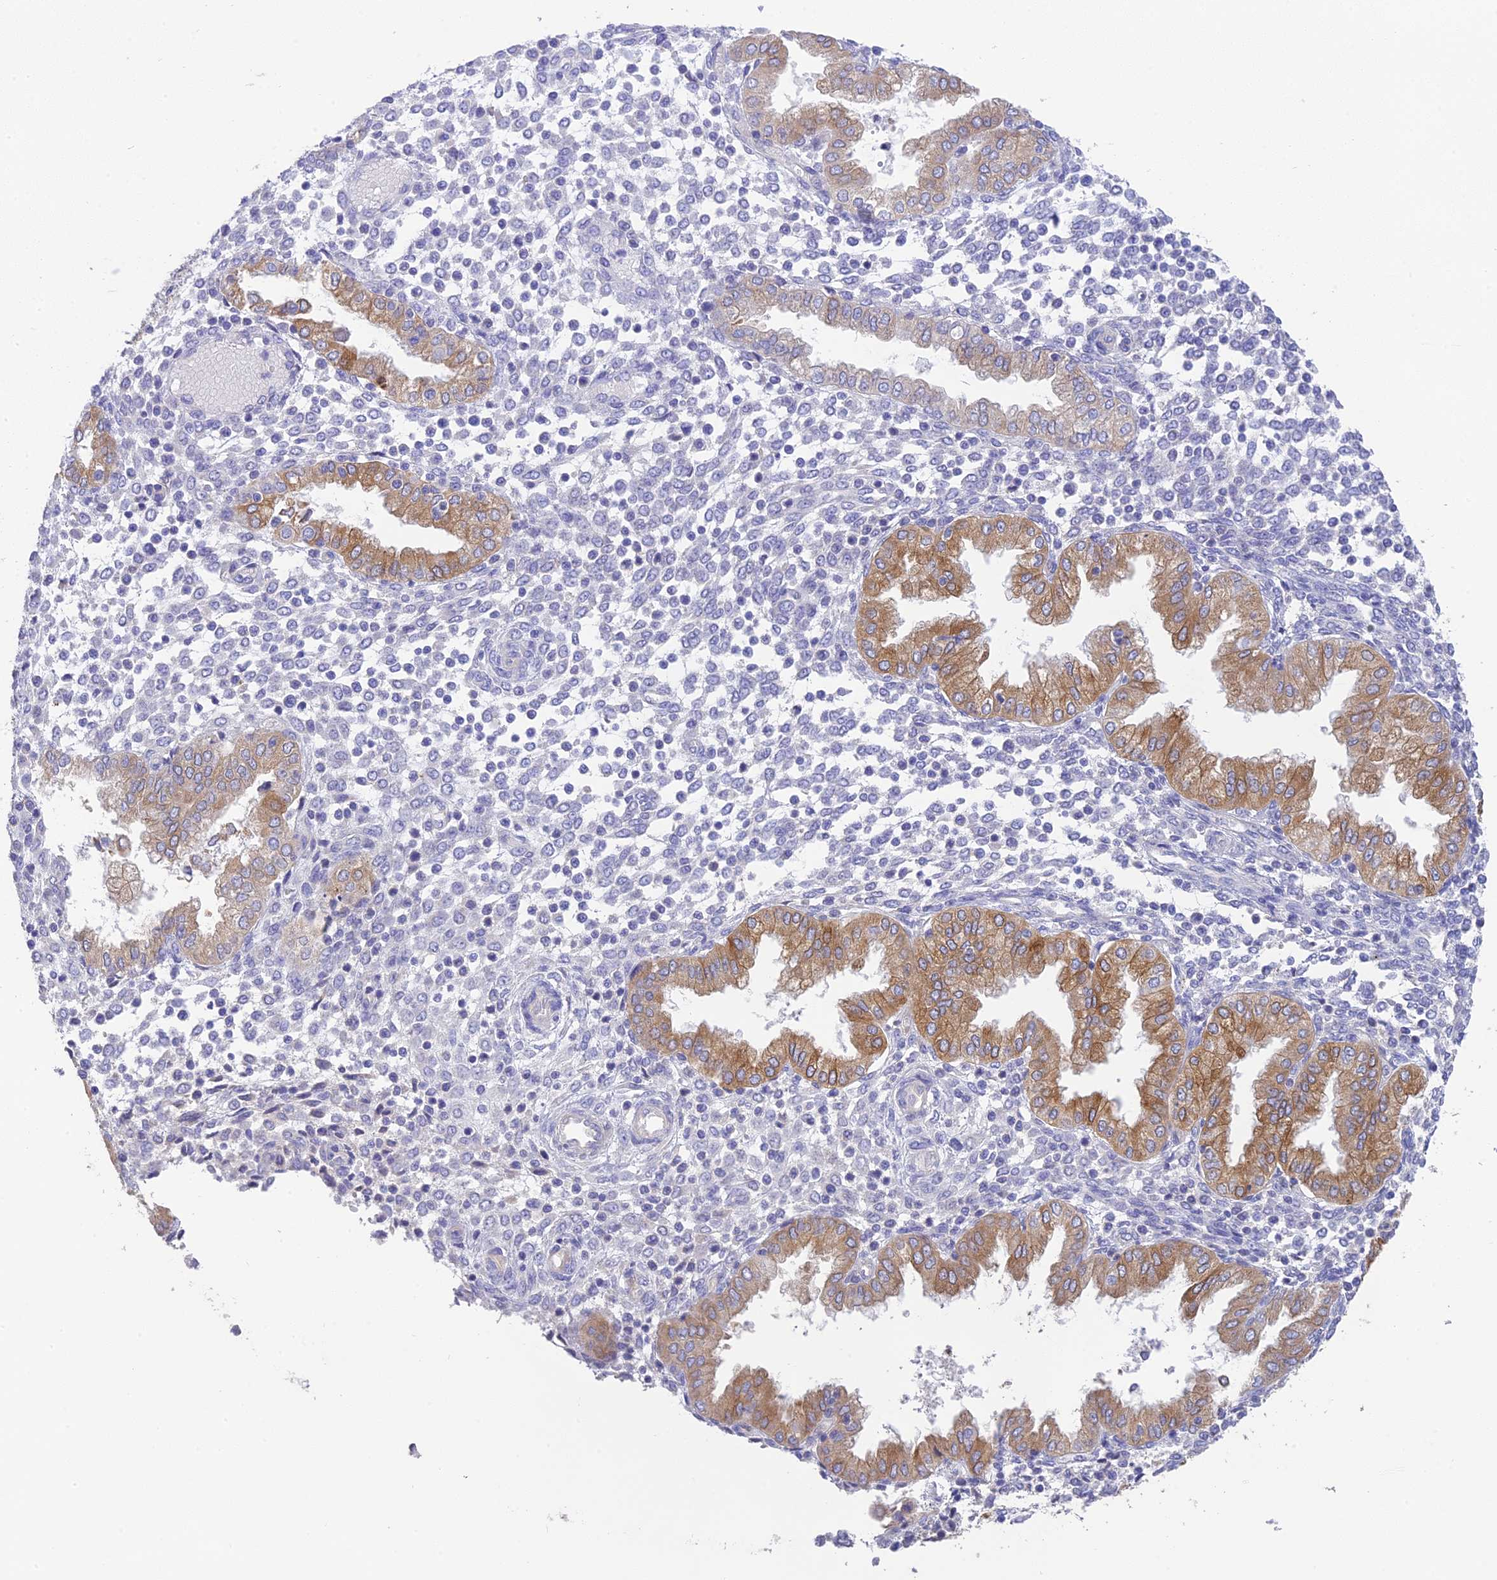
{"staining": {"intensity": "negative", "quantity": "none", "location": "none"}, "tissue": "endometrium", "cell_type": "Cells in endometrial stroma", "image_type": "normal", "snomed": [{"axis": "morphology", "description": "Normal tissue, NOS"}, {"axis": "topography", "description": "Endometrium"}], "caption": "High magnification brightfield microscopy of normal endometrium stained with DAB (brown) and counterstained with hematoxylin (blue): cells in endometrial stroma show no significant positivity. (Immunohistochemistry (ihc), brightfield microscopy, high magnification).", "gene": "HSD17B2", "patient": {"sex": "female", "age": 53}}